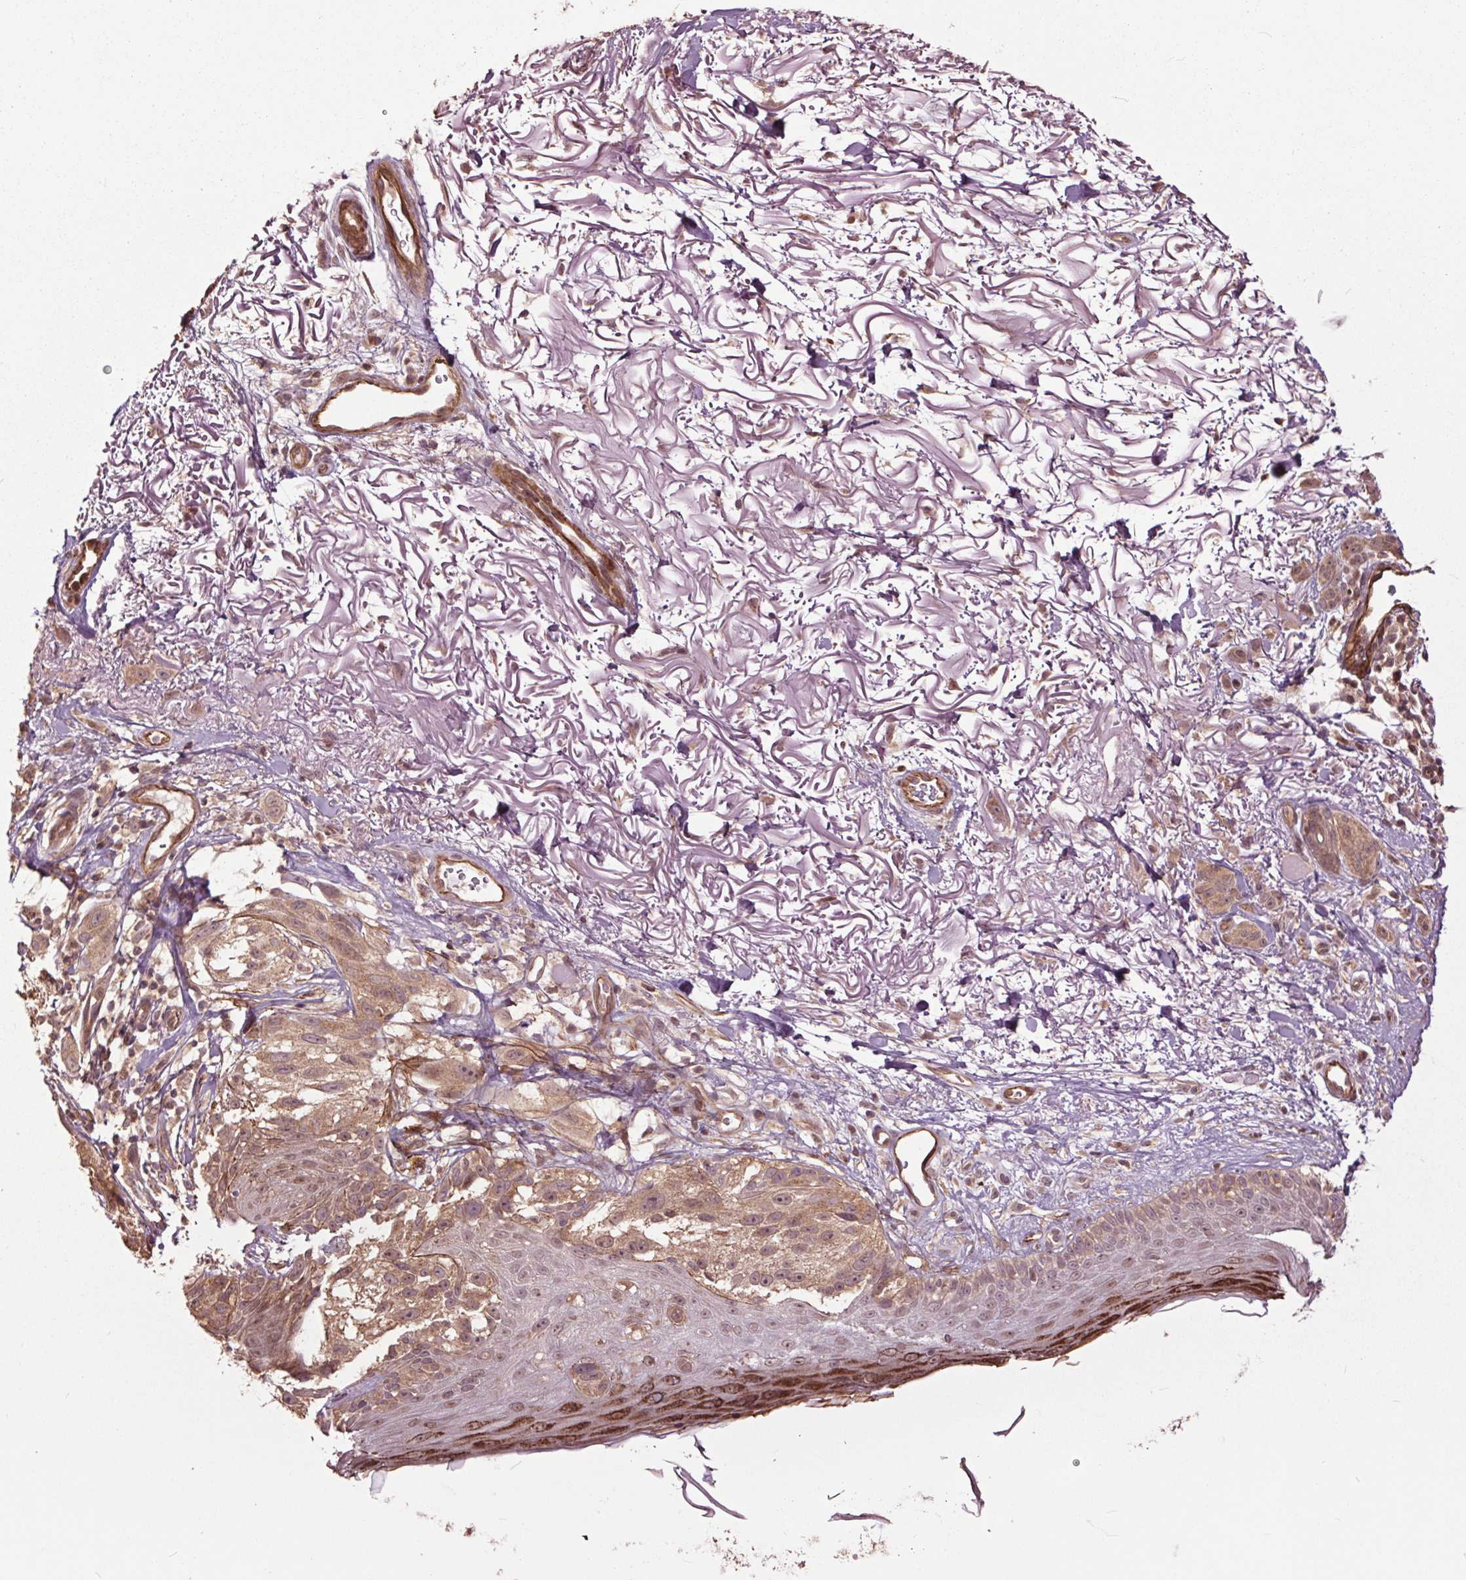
{"staining": {"intensity": "weak", "quantity": ">75%", "location": "cytoplasmic/membranous"}, "tissue": "melanoma", "cell_type": "Tumor cells", "image_type": "cancer", "snomed": [{"axis": "morphology", "description": "Malignant melanoma, NOS"}, {"axis": "topography", "description": "Skin"}], "caption": "The histopathology image displays a brown stain indicating the presence of a protein in the cytoplasmic/membranous of tumor cells in malignant melanoma.", "gene": "CEP95", "patient": {"sex": "female", "age": 86}}